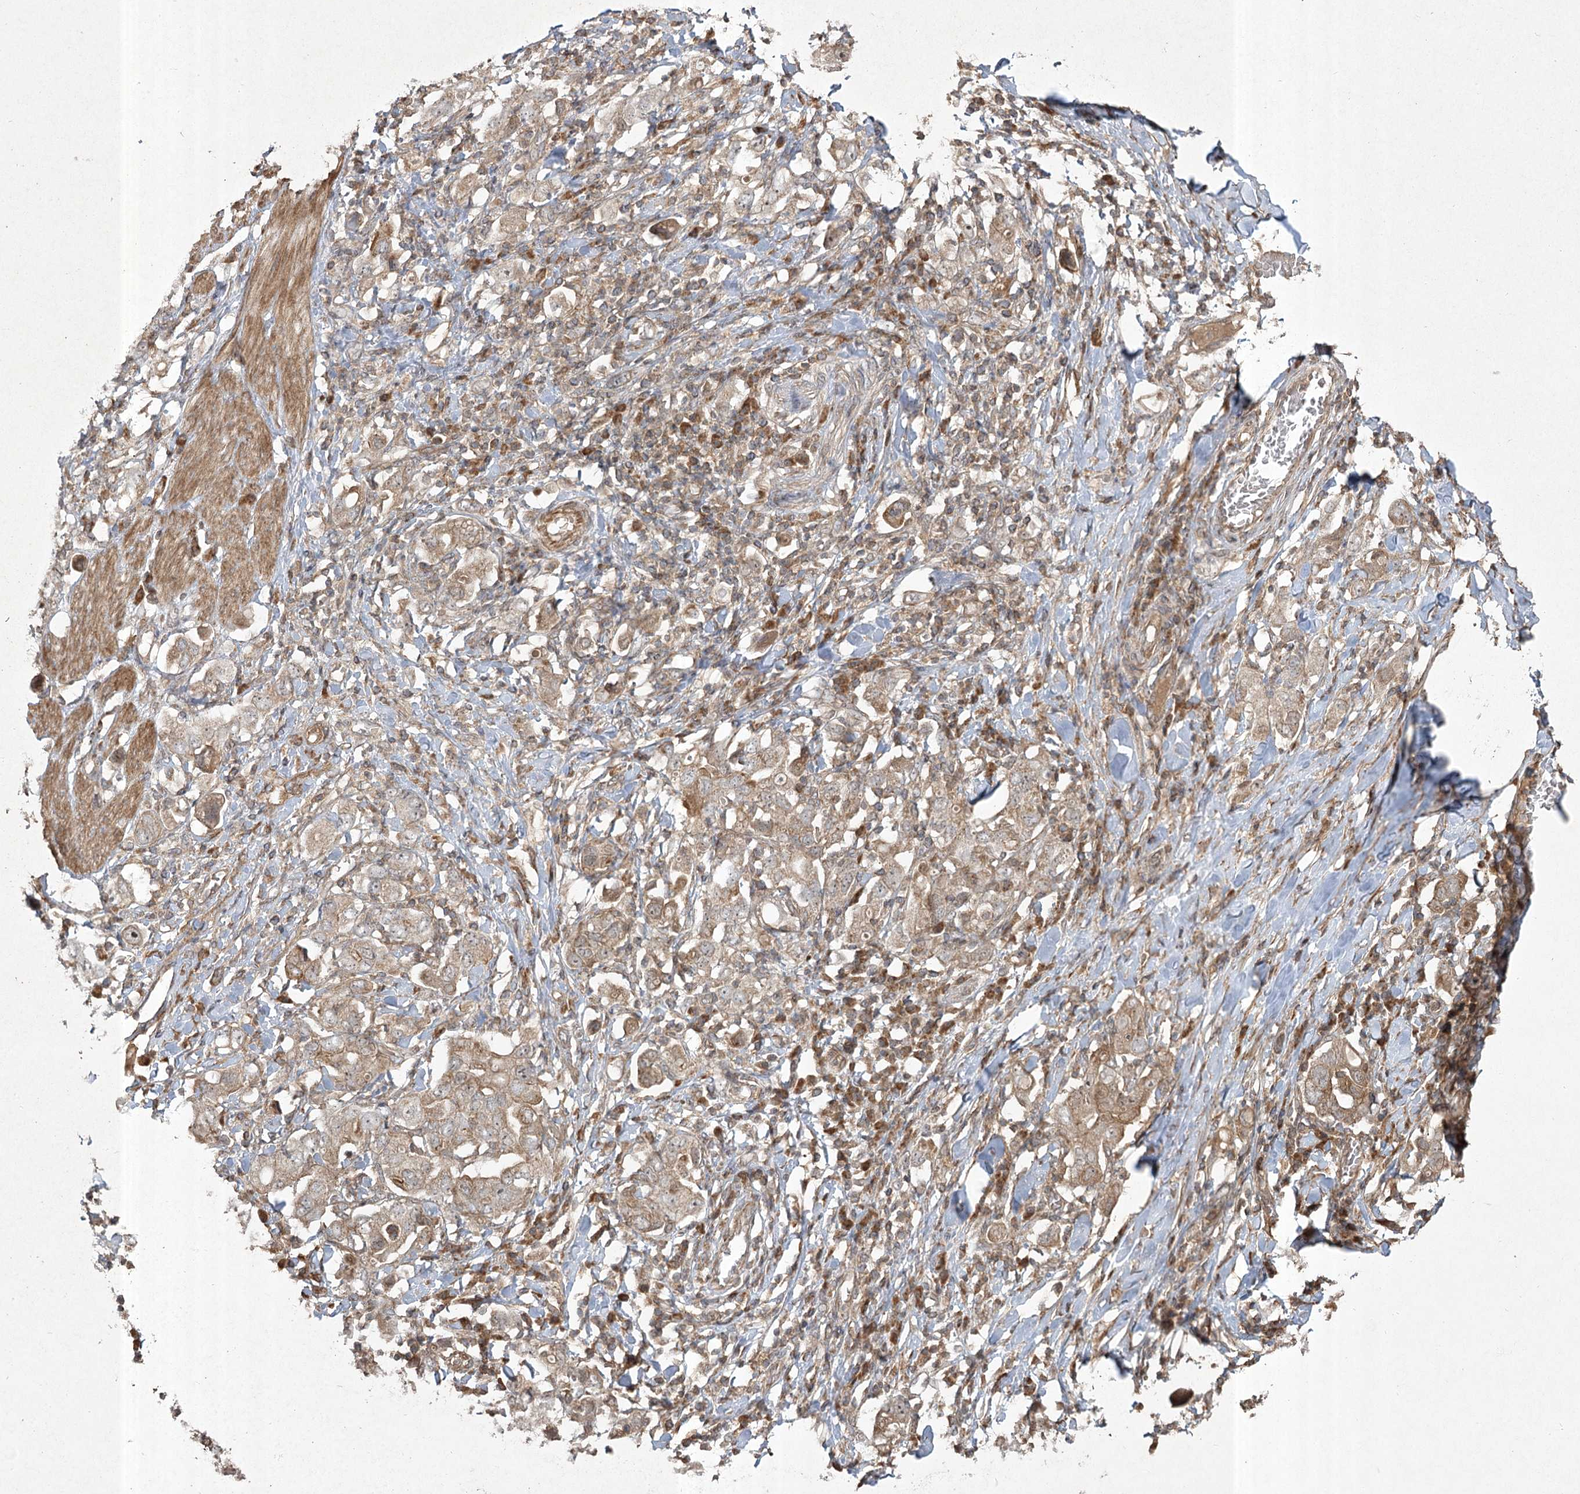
{"staining": {"intensity": "weak", "quantity": ">75%", "location": "cytoplasmic/membranous"}, "tissue": "stomach cancer", "cell_type": "Tumor cells", "image_type": "cancer", "snomed": [{"axis": "morphology", "description": "Adenocarcinoma, NOS"}, {"axis": "topography", "description": "Stomach, upper"}], "caption": "About >75% of tumor cells in adenocarcinoma (stomach) exhibit weak cytoplasmic/membranous protein positivity as visualized by brown immunohistochemical staining.", "gene": "CPLANE1", "patient": {"sex": "male", "age": 62}}